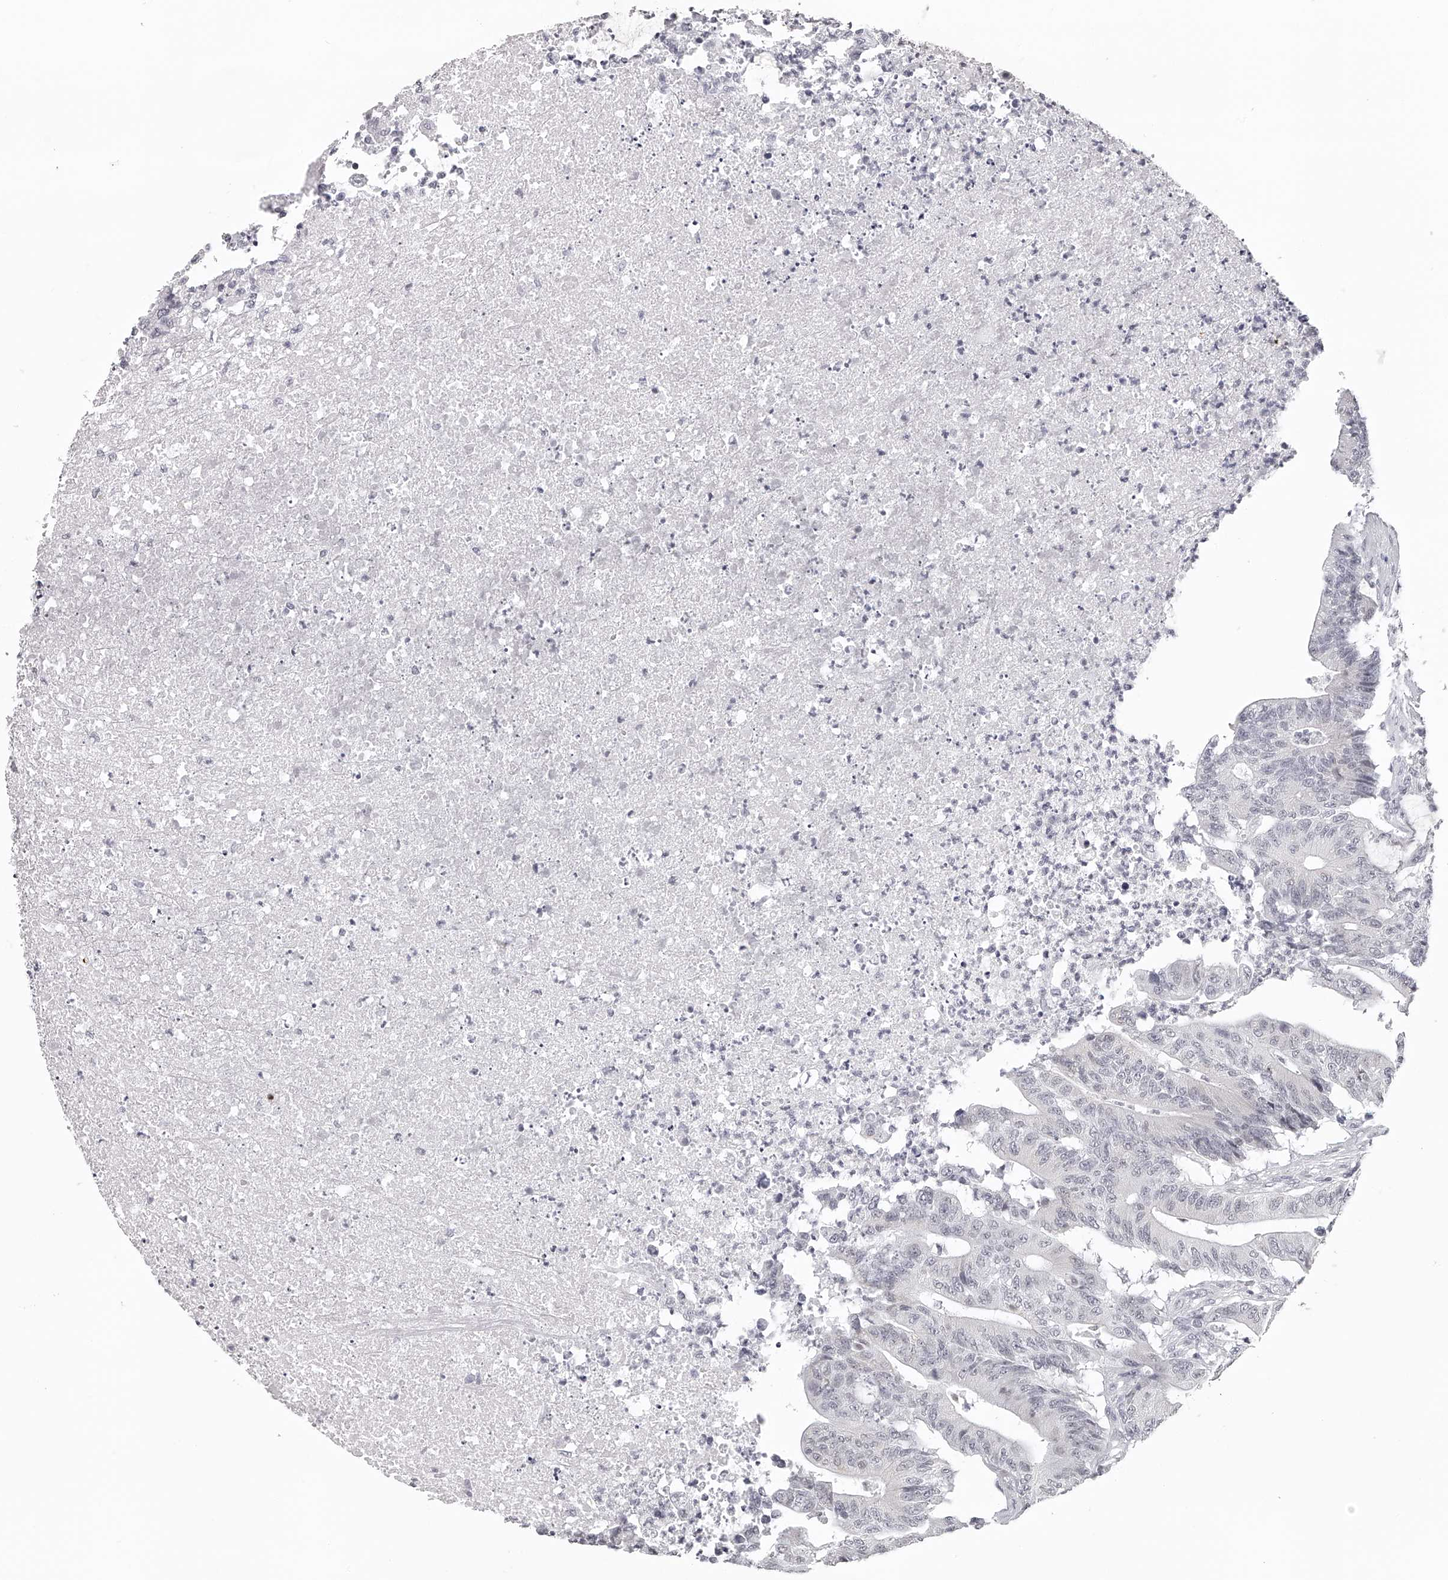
{"staining": {"intensity": "negative", "quantity": "none", "location": "none"}, "tissue": "colorectal cancer", "cell_type": "Tumor cells", "image_type": "cancer", "snomed": [{"axis": "morphology", "description": "Adenocarcinoma, NOS"}, {"axis": "topography", "description": "Colon"}], "caption": "IHC image of neoplastic tissue: human colorectal cancer (adenocarcinoma) stained with DAB exhibits no significant protein expression in tumor cells.", "gene": "SEC11C", "patient": {"sex": "female", "age": 84}}